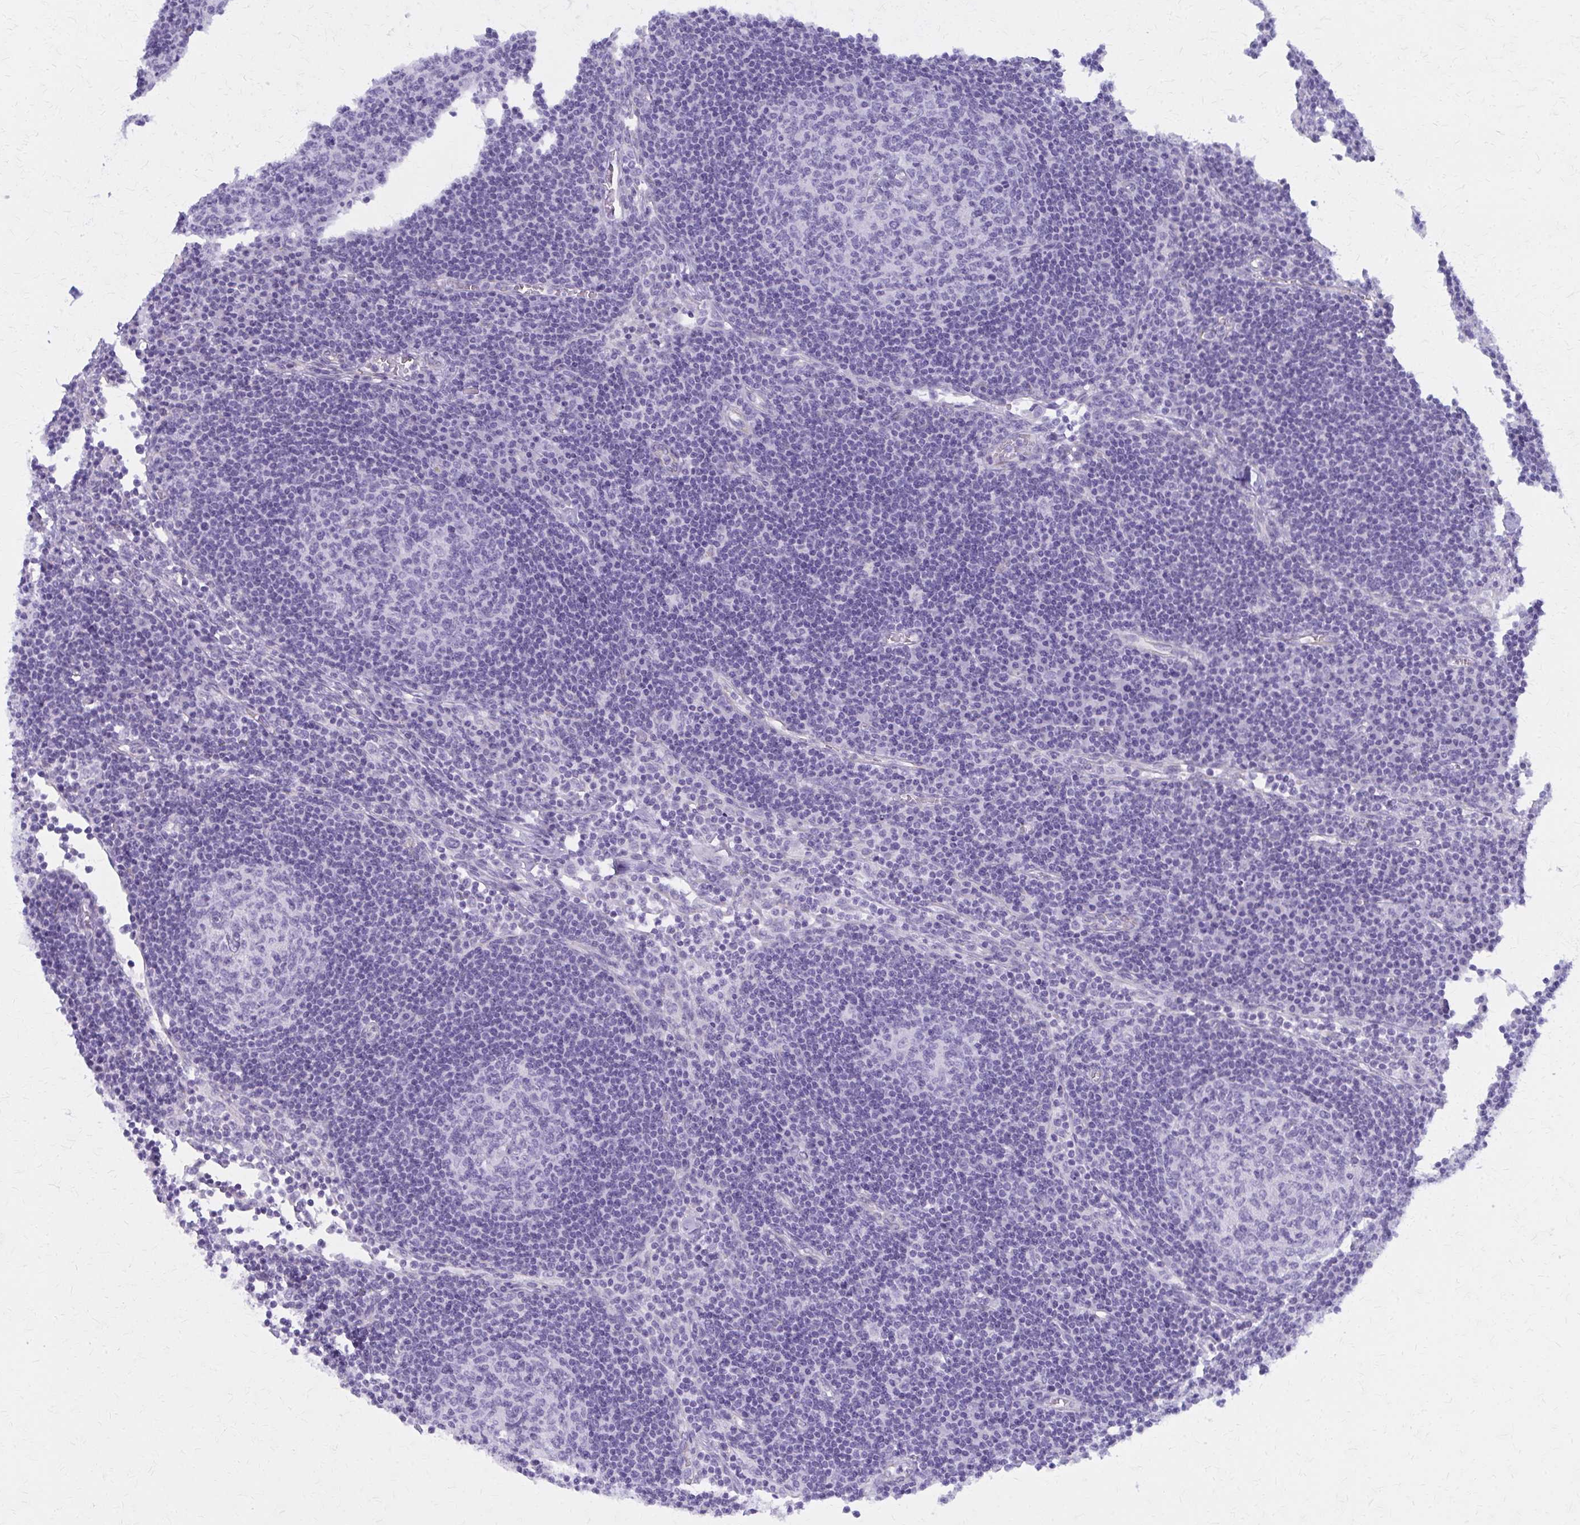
{"staining": {"intensity": "negative", "quantity": "none", "location": "none"}, "tissue": "lymph node", "cell_type": "Germinal center cells", "image_type": "normal", "snomed": [{"axis": "morphology", "description": "Normal tissue, NOS"}, {"axis": "topography", "description": "Lymph node"}], "caption": "Germinal center cells are negative for protein expression in normal human lymph node. (DAB immunohistochemistry (IHC) with hematoxylin counter stain).", "gene": "GFAP", "patient": {"sex": "male", "age": 67}}